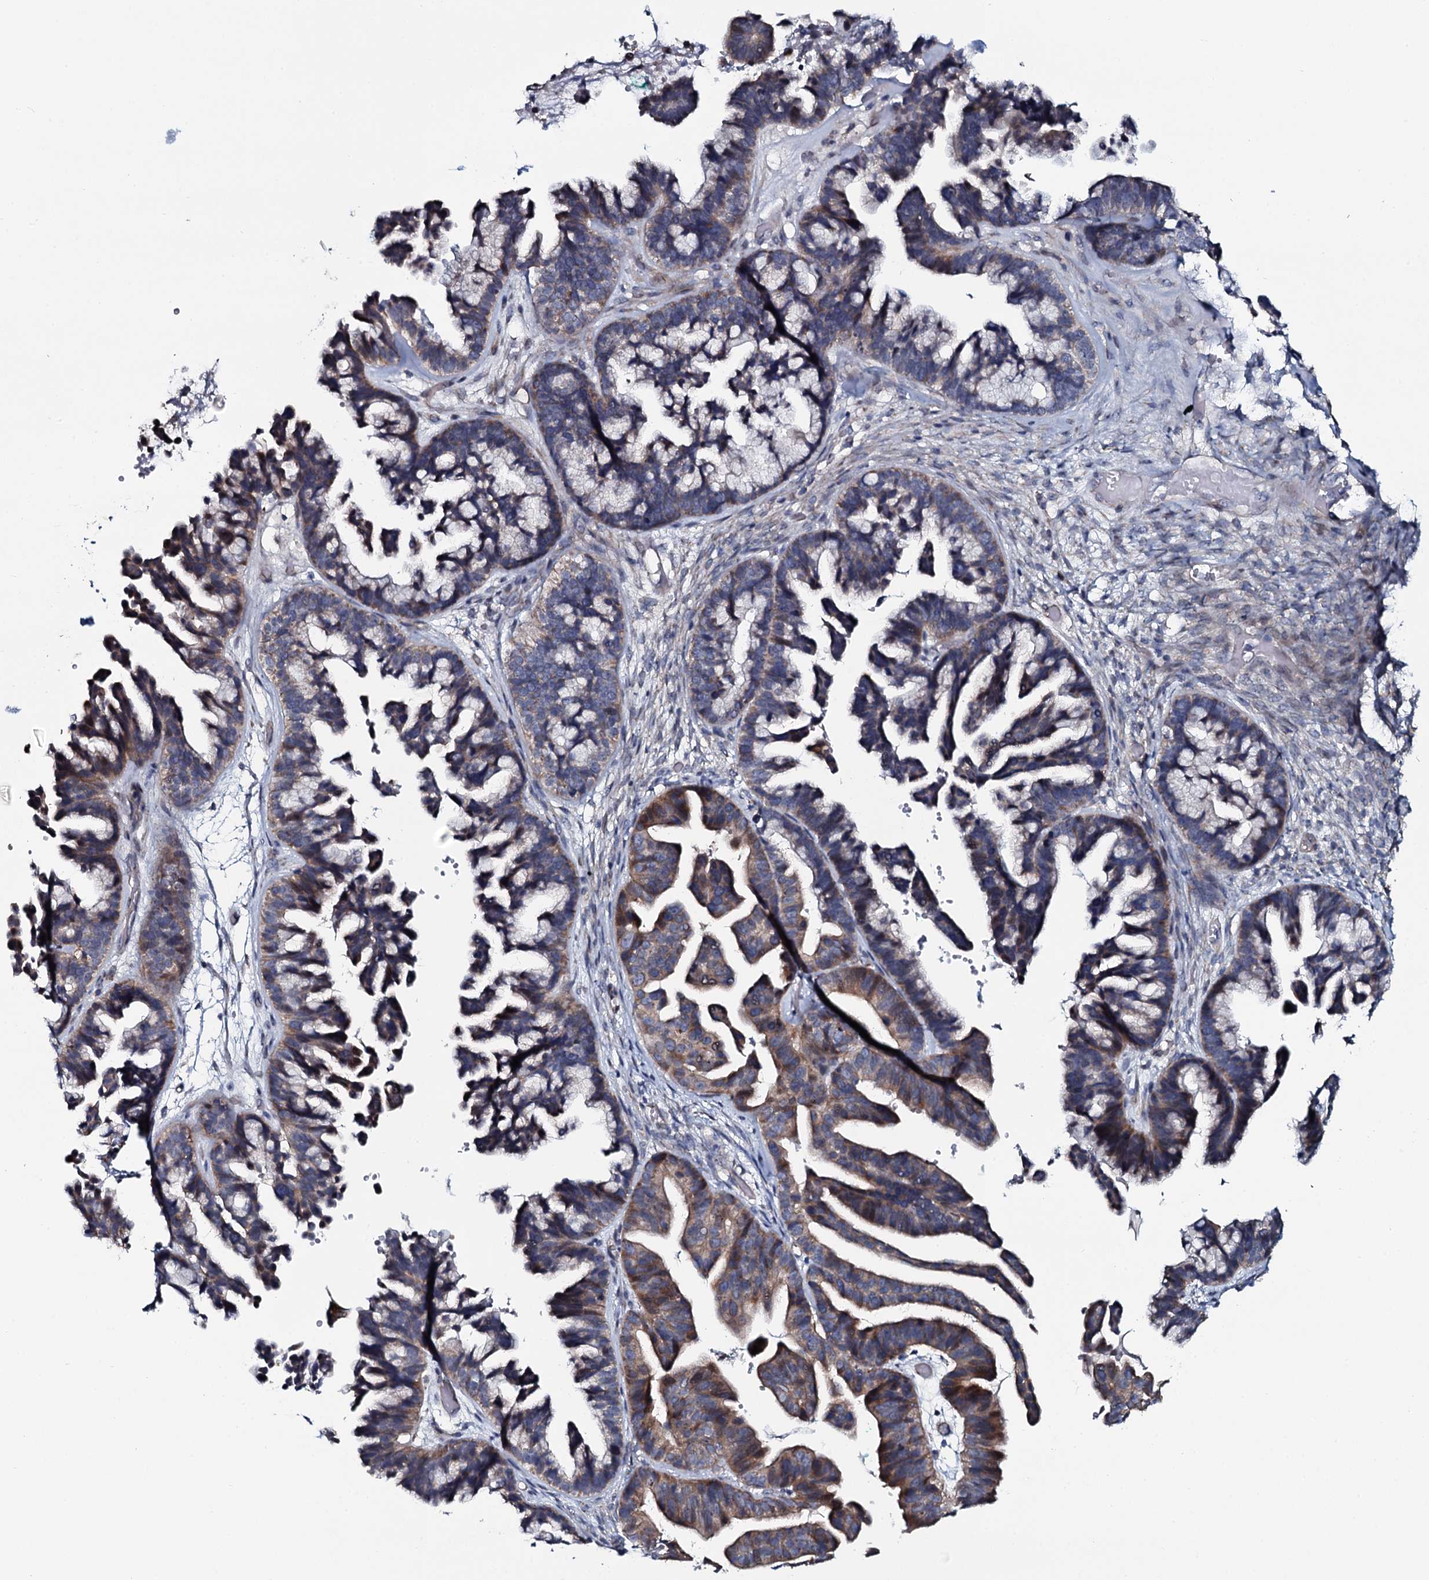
{"staining": {"intensity": "moderate", "quantity": "25%-75%", "location": "cytoplasmic/membranous"}, "tissue": "ovarian cancer", "cell_type": "Tumor cells", "image_type": "cancer", "snomed": [{"axis": "morphology", "description": "Cystadenocarcinoma, serous, NOS"}, {"axis": "topography", "description": "Ovary"}], "caption": "DAB immunohistochemical staining of serous cystadenocarcinoma (ovarian) shows moderate cytoplasmic/membranous protein staining in approximately 25%-75% of tumor cells. The staining was performed using DAB to visualize the protein expression in brown, while the nuclei were stained in blue with hematoxylin (Magnification: 20x).", "gene": "KCTD4", "patient": {"sex": "female", "age": 56}}